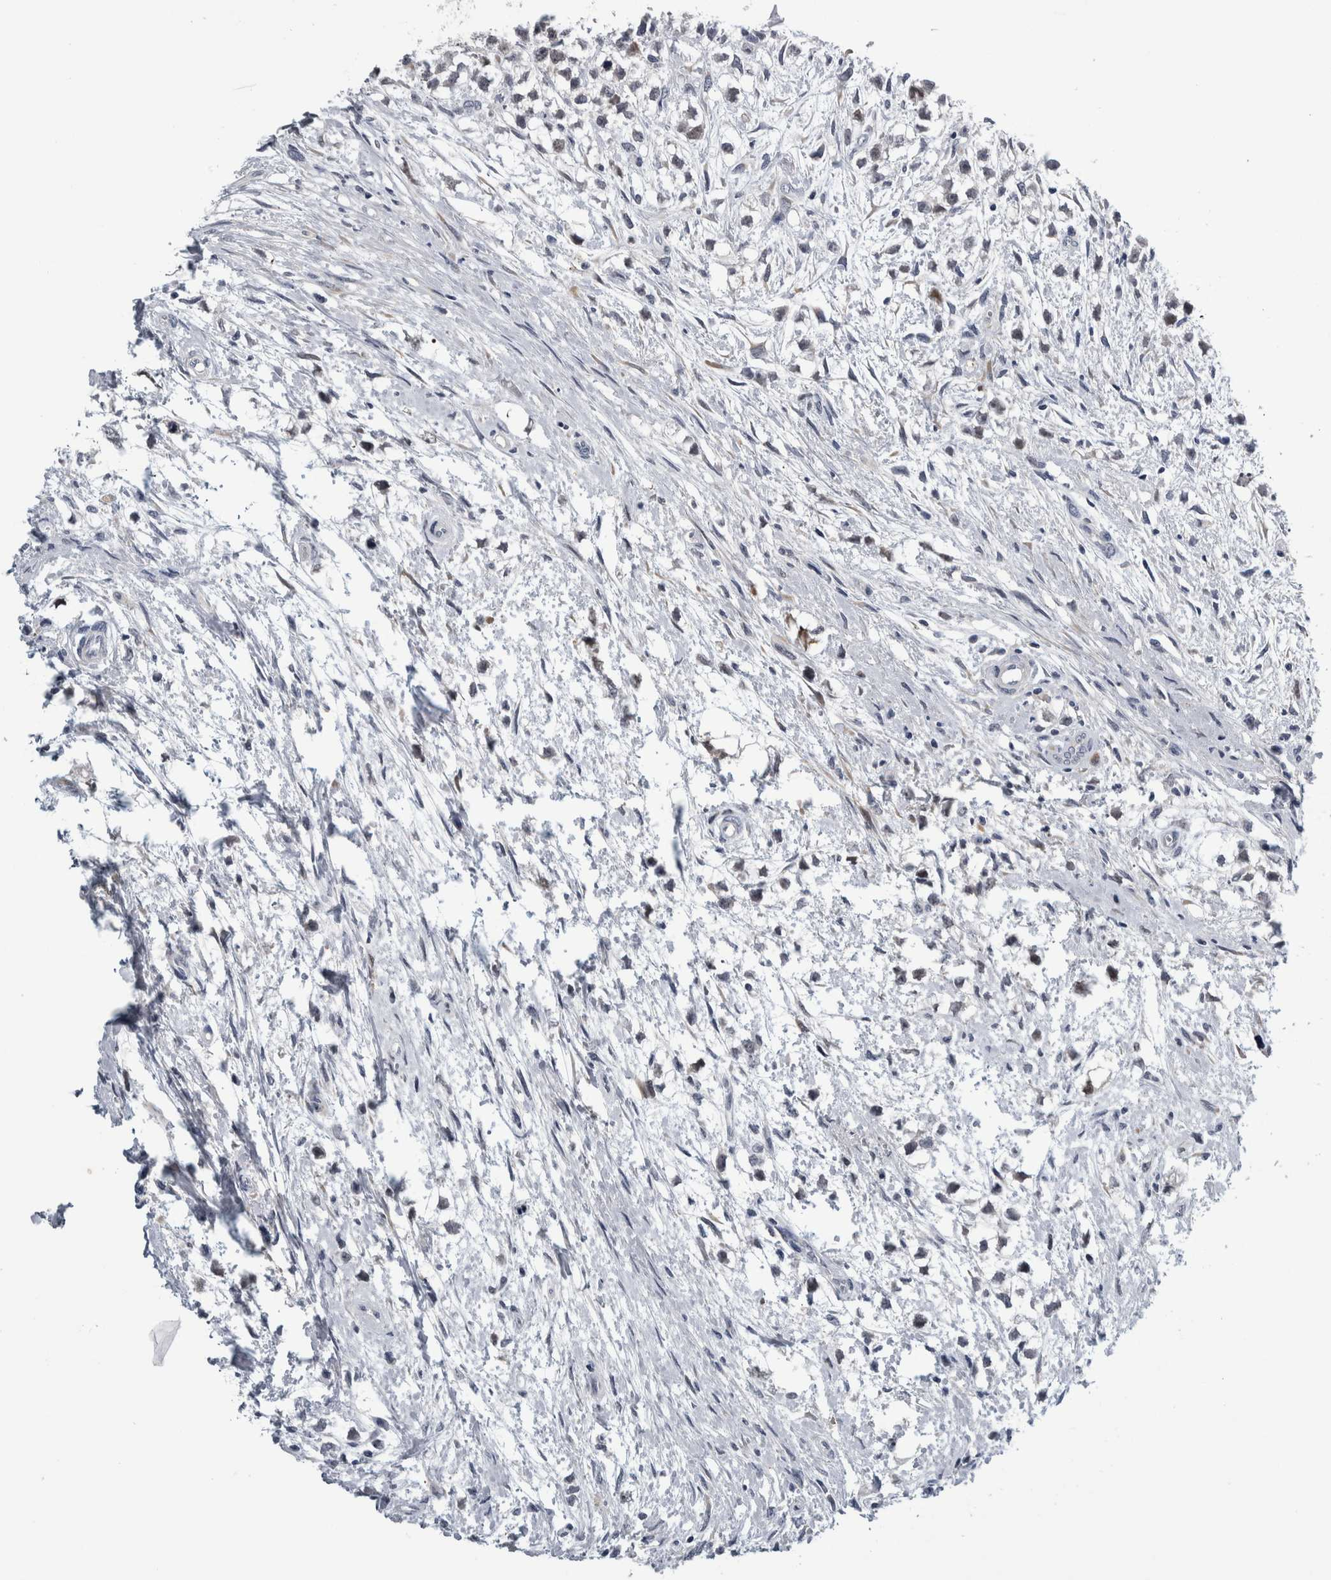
{"staining": {"intensity": "negative", "quantity": "none", "location": "none"}, "tissue": "testis cancer", "cell_type": "Tumor cells", "image_type": "cancer", "snomed": [{"axis": "morphology", "description": "Seminoma, NOS"}, {"axis": "morphology", "description": "Carcinoma, Embryonal, NOS"}, {"axis": "topography", "description": "Testis"}], "caption": "The immunohistochemistry histopathology image has no significant positivity in tumor cells of testis embryonal carcinoma tissue.", "gene": "COL14A1", "patient": {"sex": "male", "age": 51}}